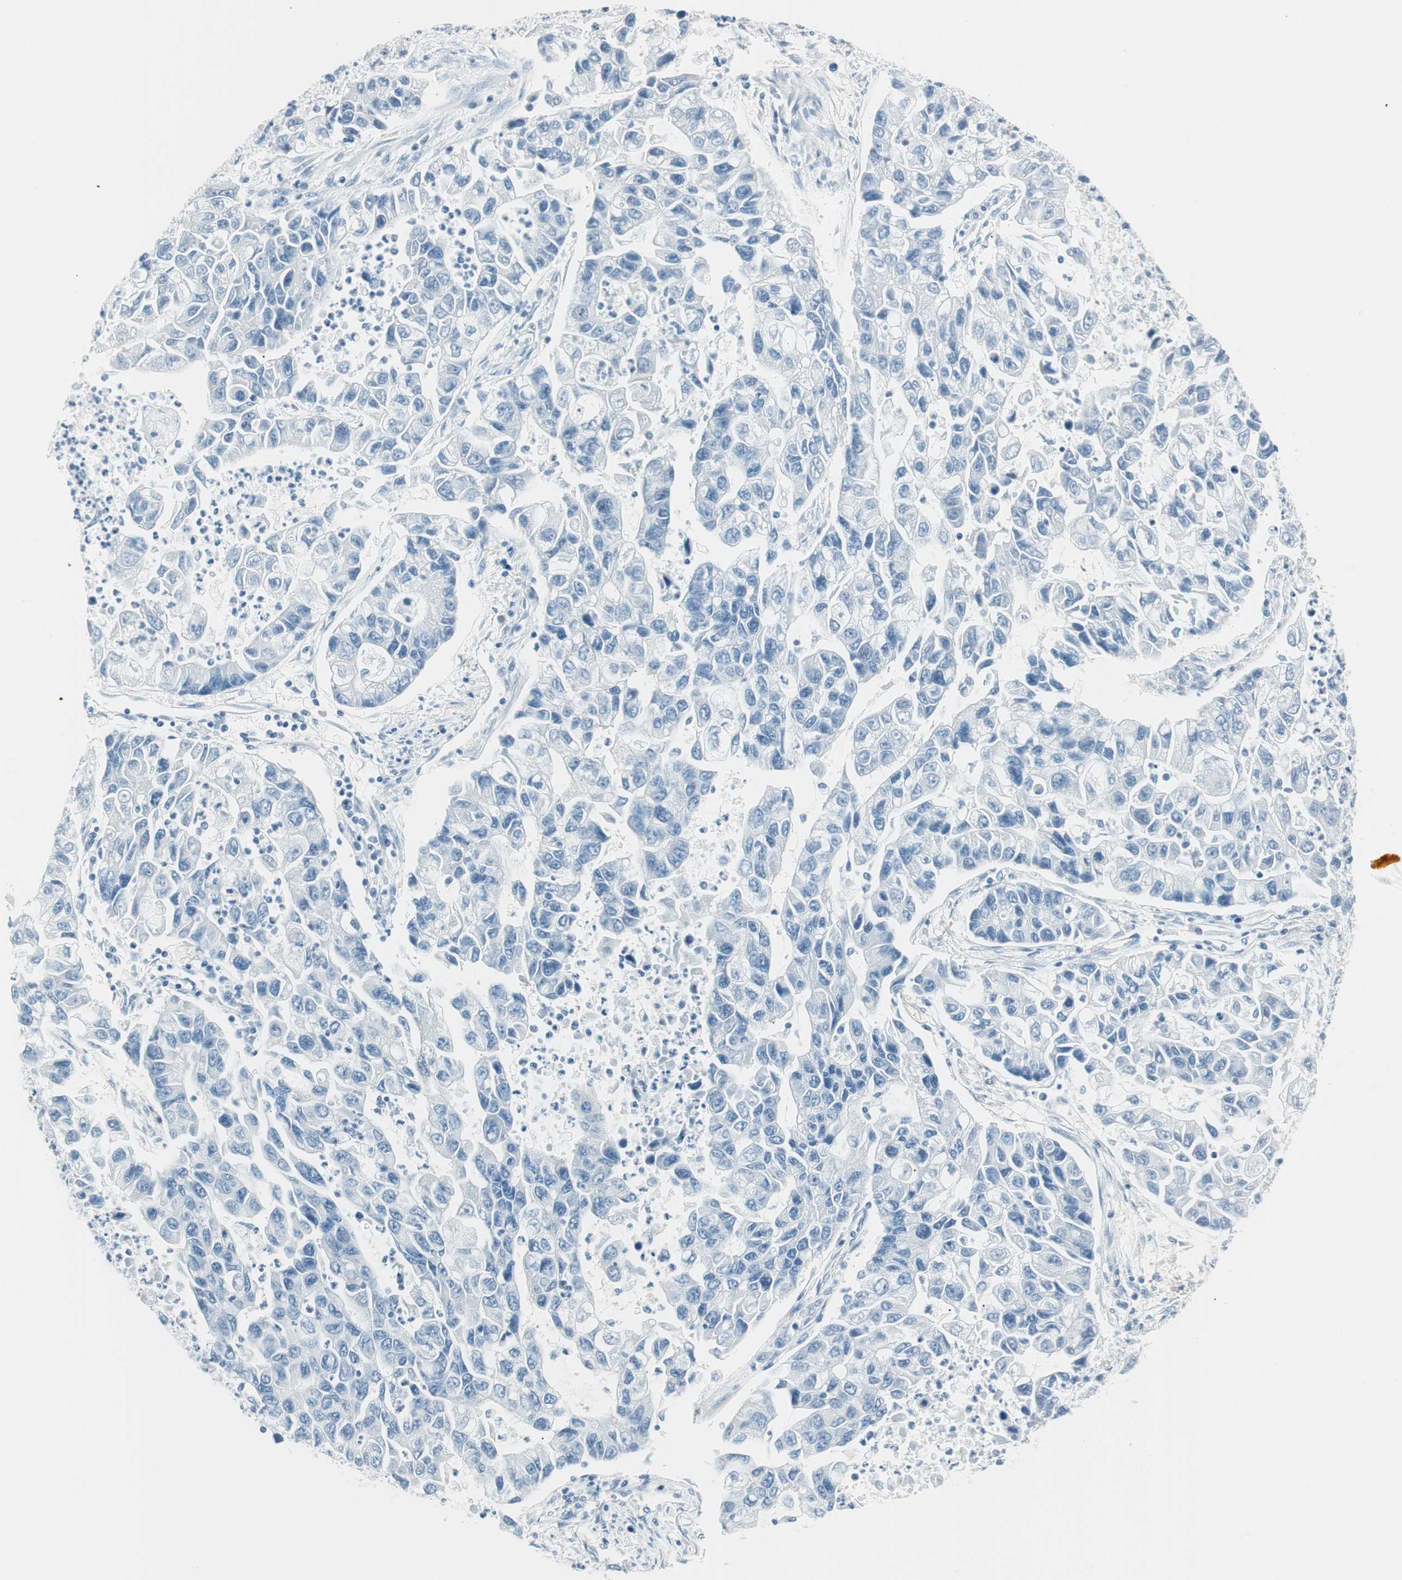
{"staining": {"intensity": "negative", "quantity": "none", "location": "none"}, "tissue": "lung cancer", "cell_type": "Tumor cells", "image_type": "cancer", "snomed": [{"axis": "morphology", "description": "Adenocarcinoma, NOS"}, {"axis": "topography", "description": "Lung"}], "caption": "High magnification brightfield microscopy of adenocarcinoma (lung) stained with DAB (3,3'-diaminobenzidine) (brown) and counterstained with hematoxylin (blue): tumor cells show no significant positivity.", "gene": "HOXB13", "patient": {"sex": "female", "age": 51}}